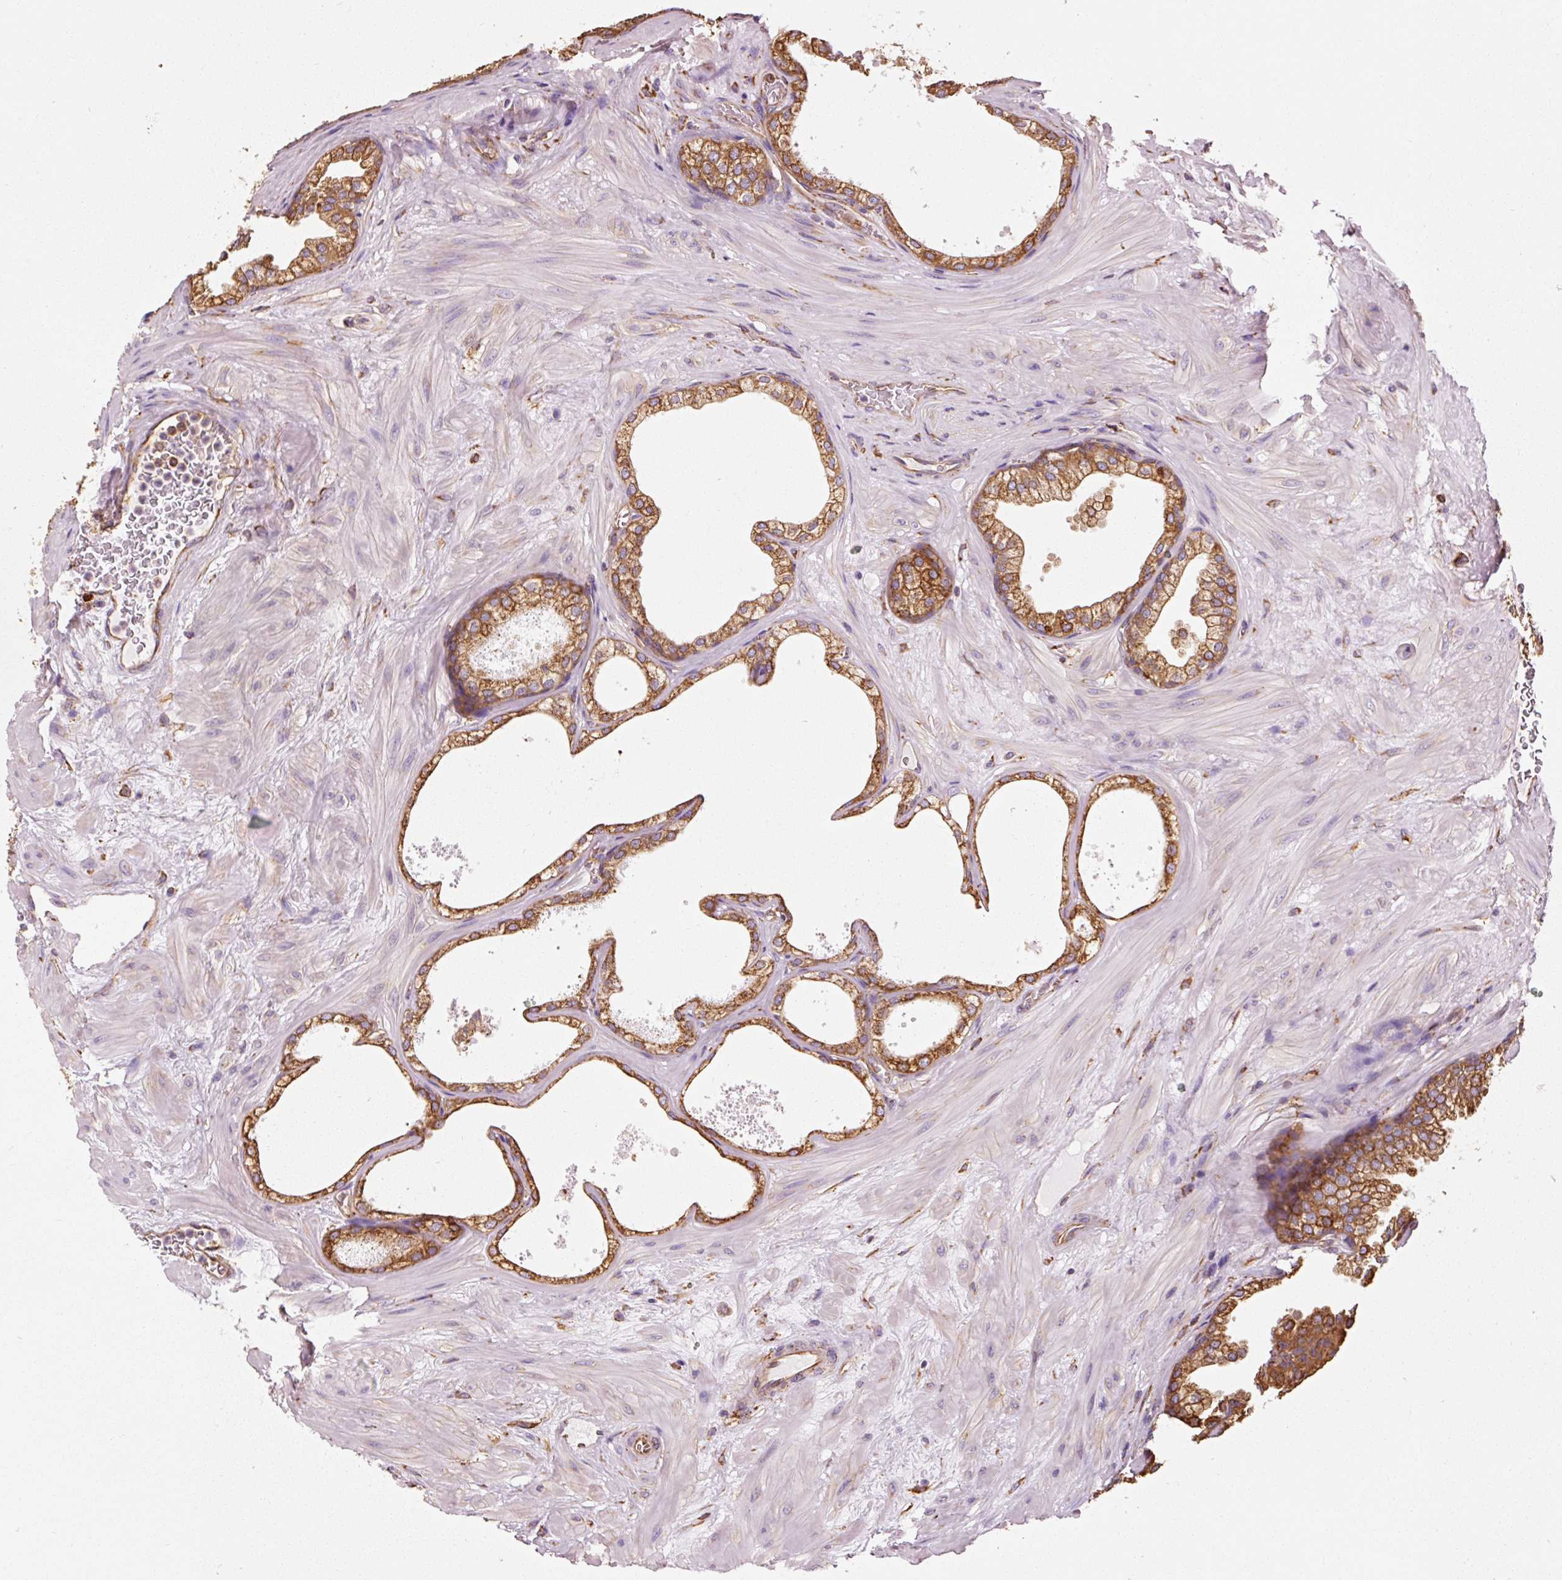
{"staining": {"intensity": "strong", "quantity": ">75%", "location": "cytoplasmic/membranous"}, "tissue": "prostate", "cell_type": "Glandular cells", "image_type": "normal", "snomed": [{"axis": "morphology", "description": "Normal tissue, NOS"}, {"axis": "topography", "description": "Prostate"}], "caption": "Prostate stained with IHC reveals strong cytoplasmic/membranous positivity in about >75% of glandular cells.", "gene": "ENSG00000256500", "patient": {"sex": "male", "age": 37}}